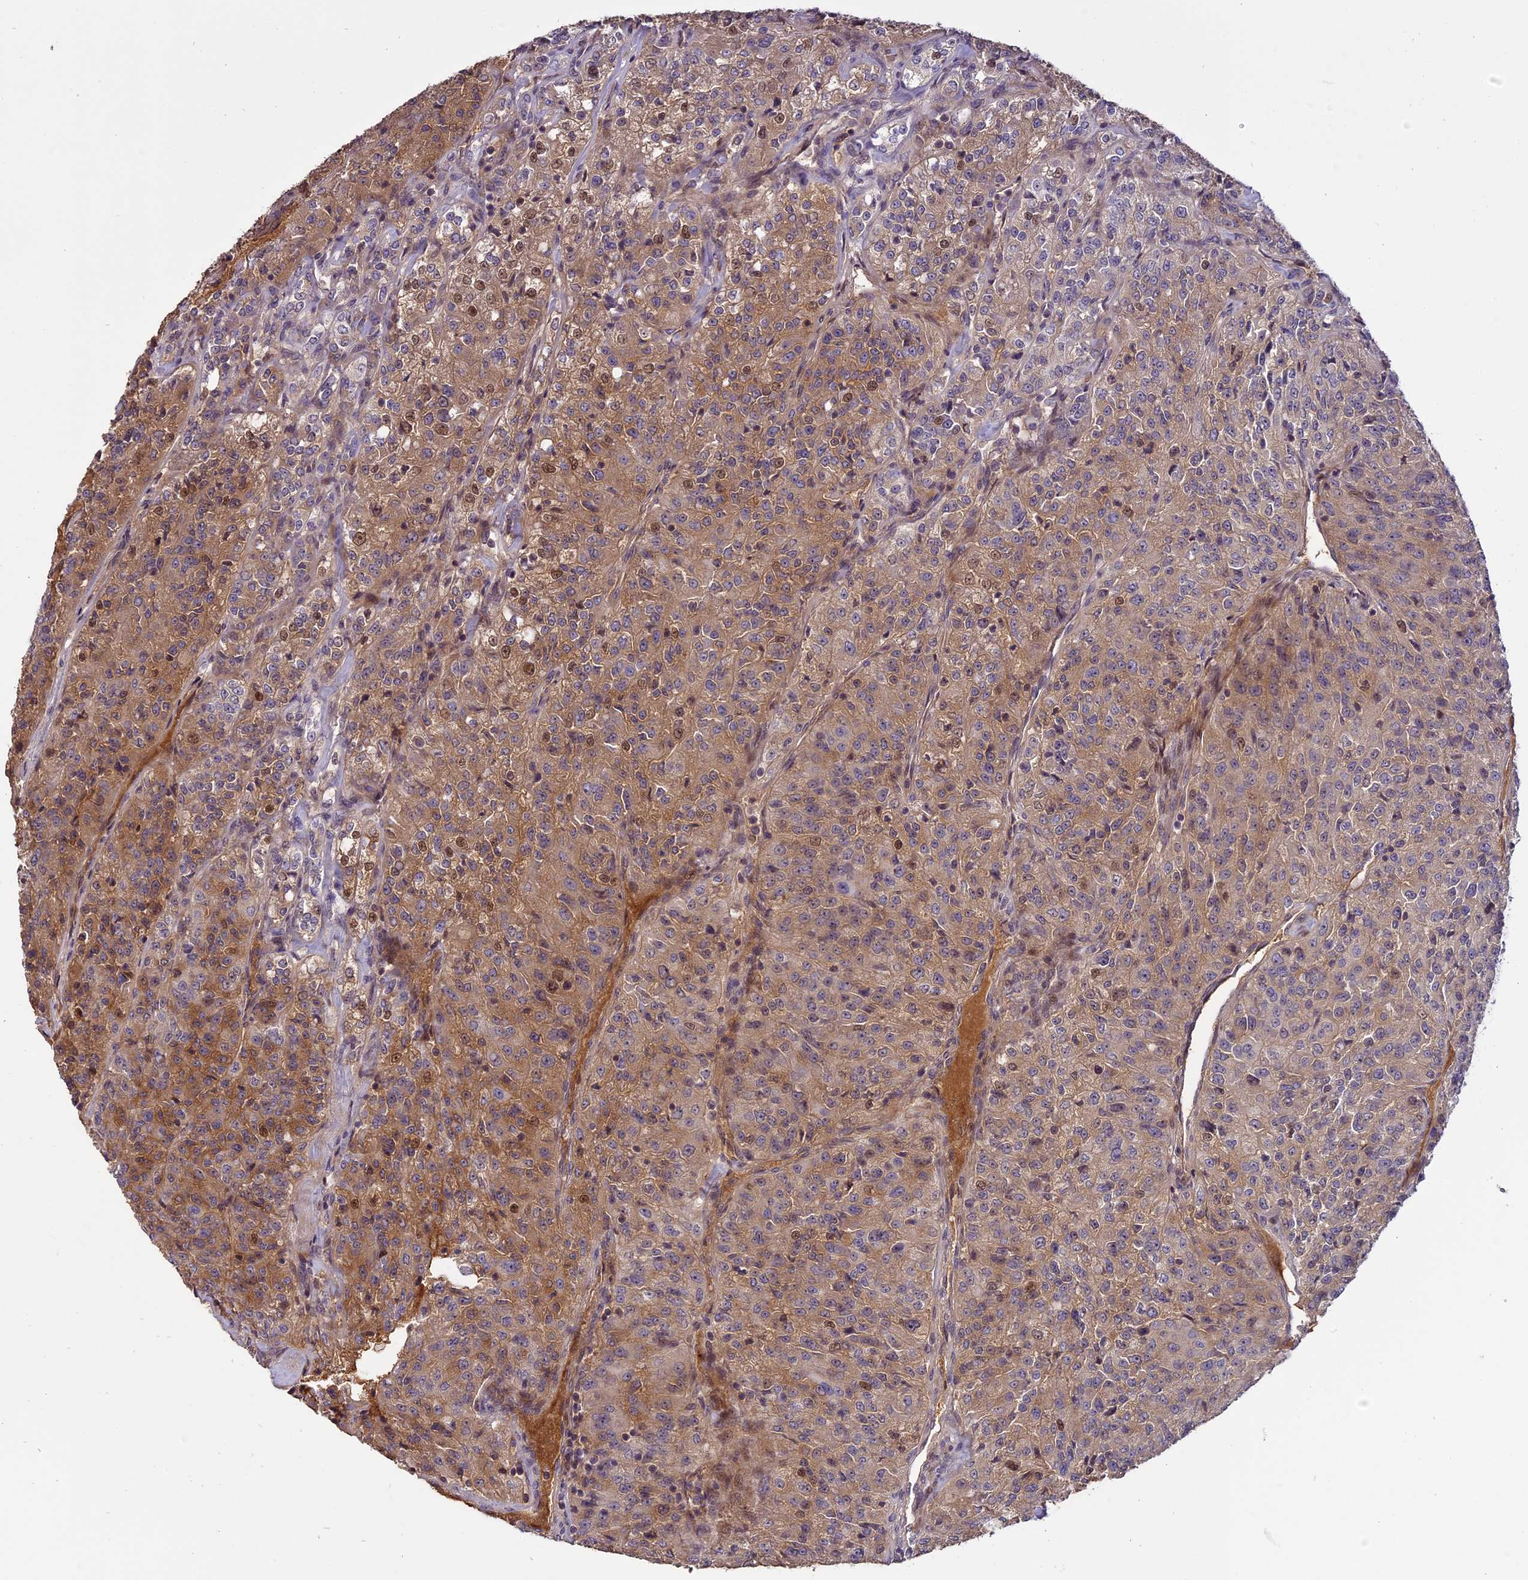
{"staining": {"intensity": "moderate", "quantity": ">75%", "location": "cytoplasmic/membranous"}, "tissue": "renal cancer", "cell_type": "Tumor cells", "image_type": "cancer", "snomed": [{"axis": "morphology", "description": "Adenocarcinoma, NOS"}, {"axis": "topography", "description": "Kidney"}], "caption": "Moderate cytoplasmic/membranous protein positivity is appreciated in approximately >75% of tumor cells in renal cancer.", "gene": "ENHO", "patient": {"sex": "female", "age": 63}}